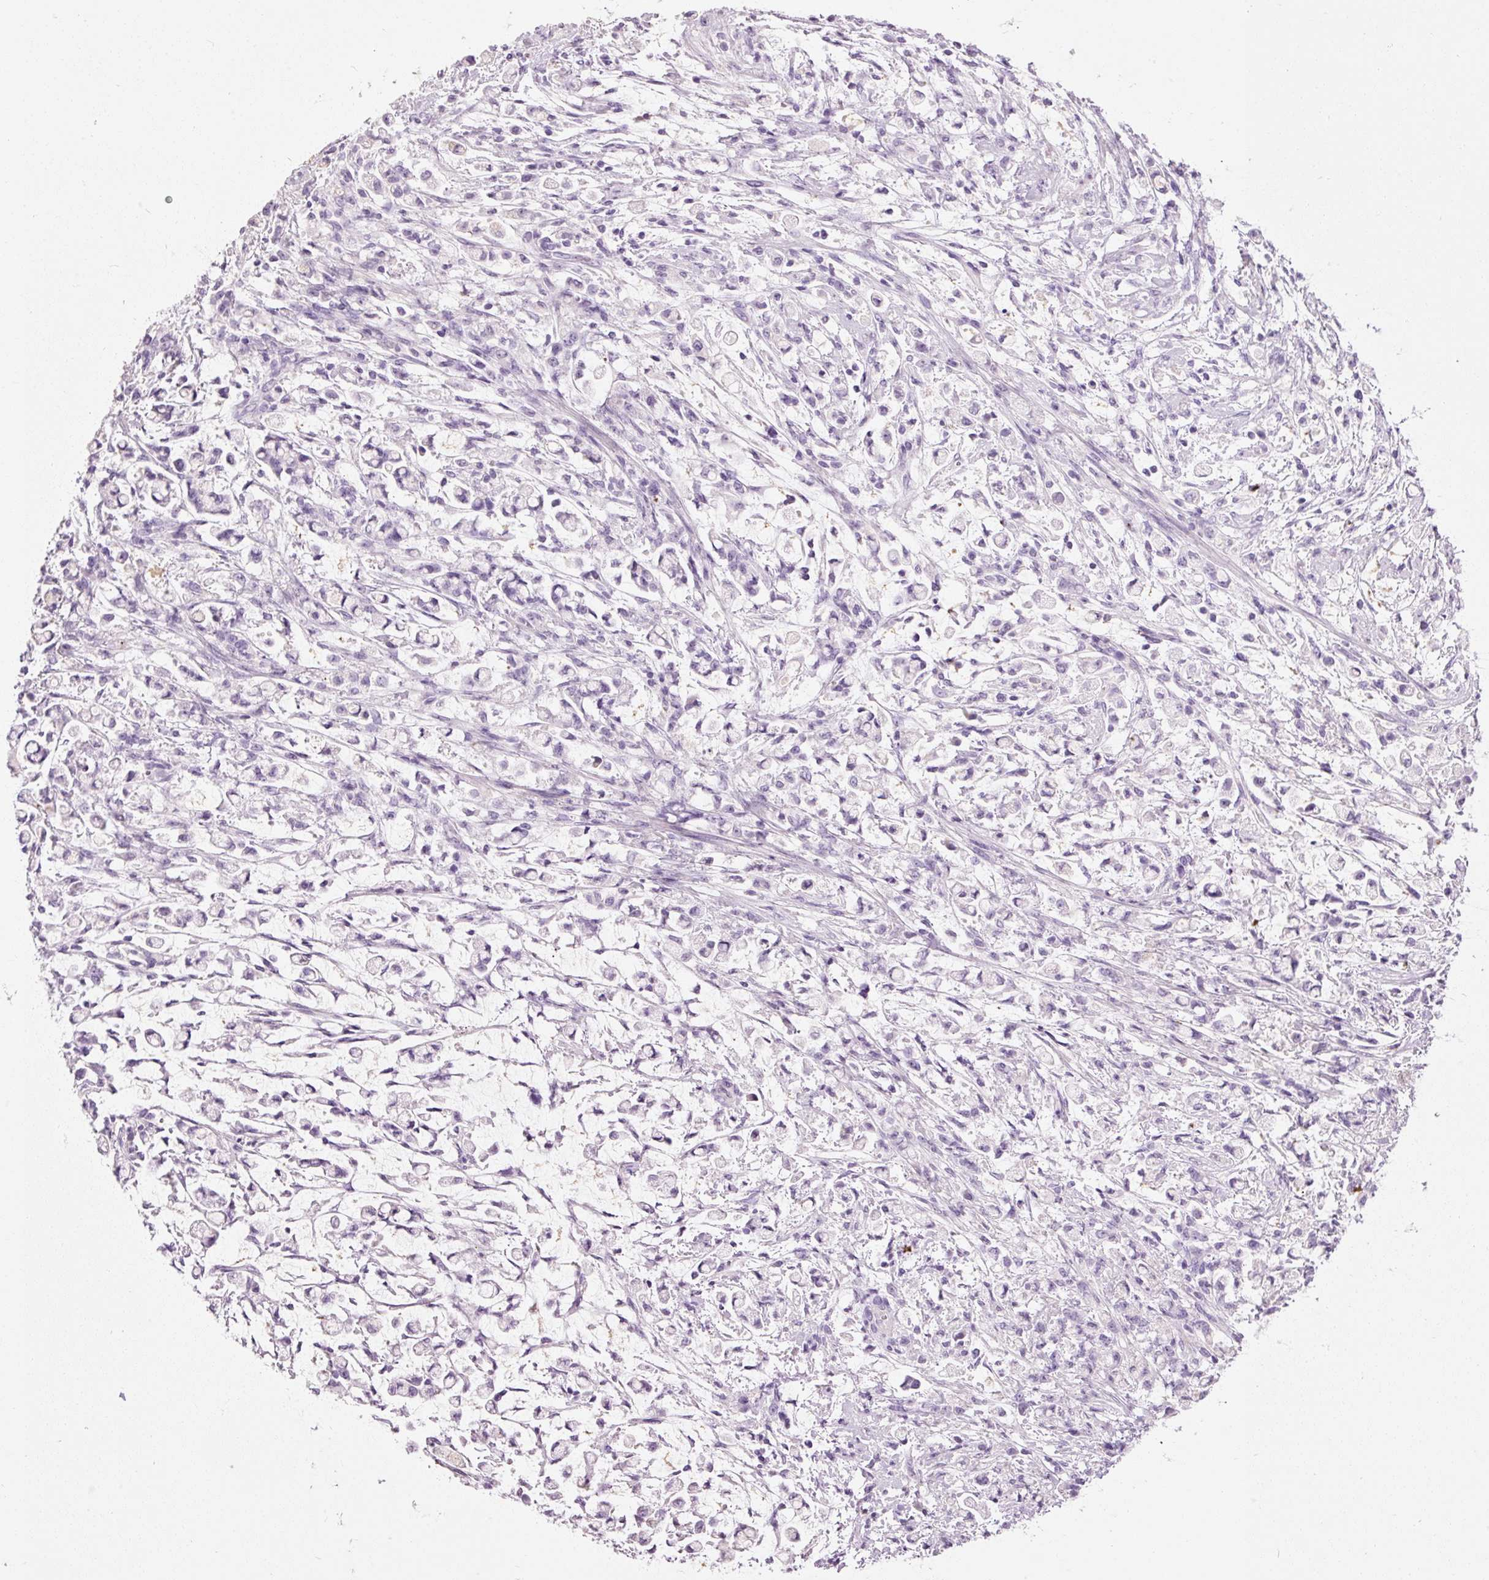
{"staining": {"intensity": "negative", "quantity": "none", "location": "none"}, "tissue": "stomach cancer", "cell_type": "Tumor cells", "image_type": "cancer", "snomed": [{"axis": "morphology", "description": "Adenocarcinoma, NOS"}, {"axis": "topography", "description": "Stomach"}], "caption": "This is an IHC photomicrograph of stomach adenocarcinoma. There is no expression in tumor cells.", "gene": "MUC5AC", "patient": {"sex": "female", "age": 60}}